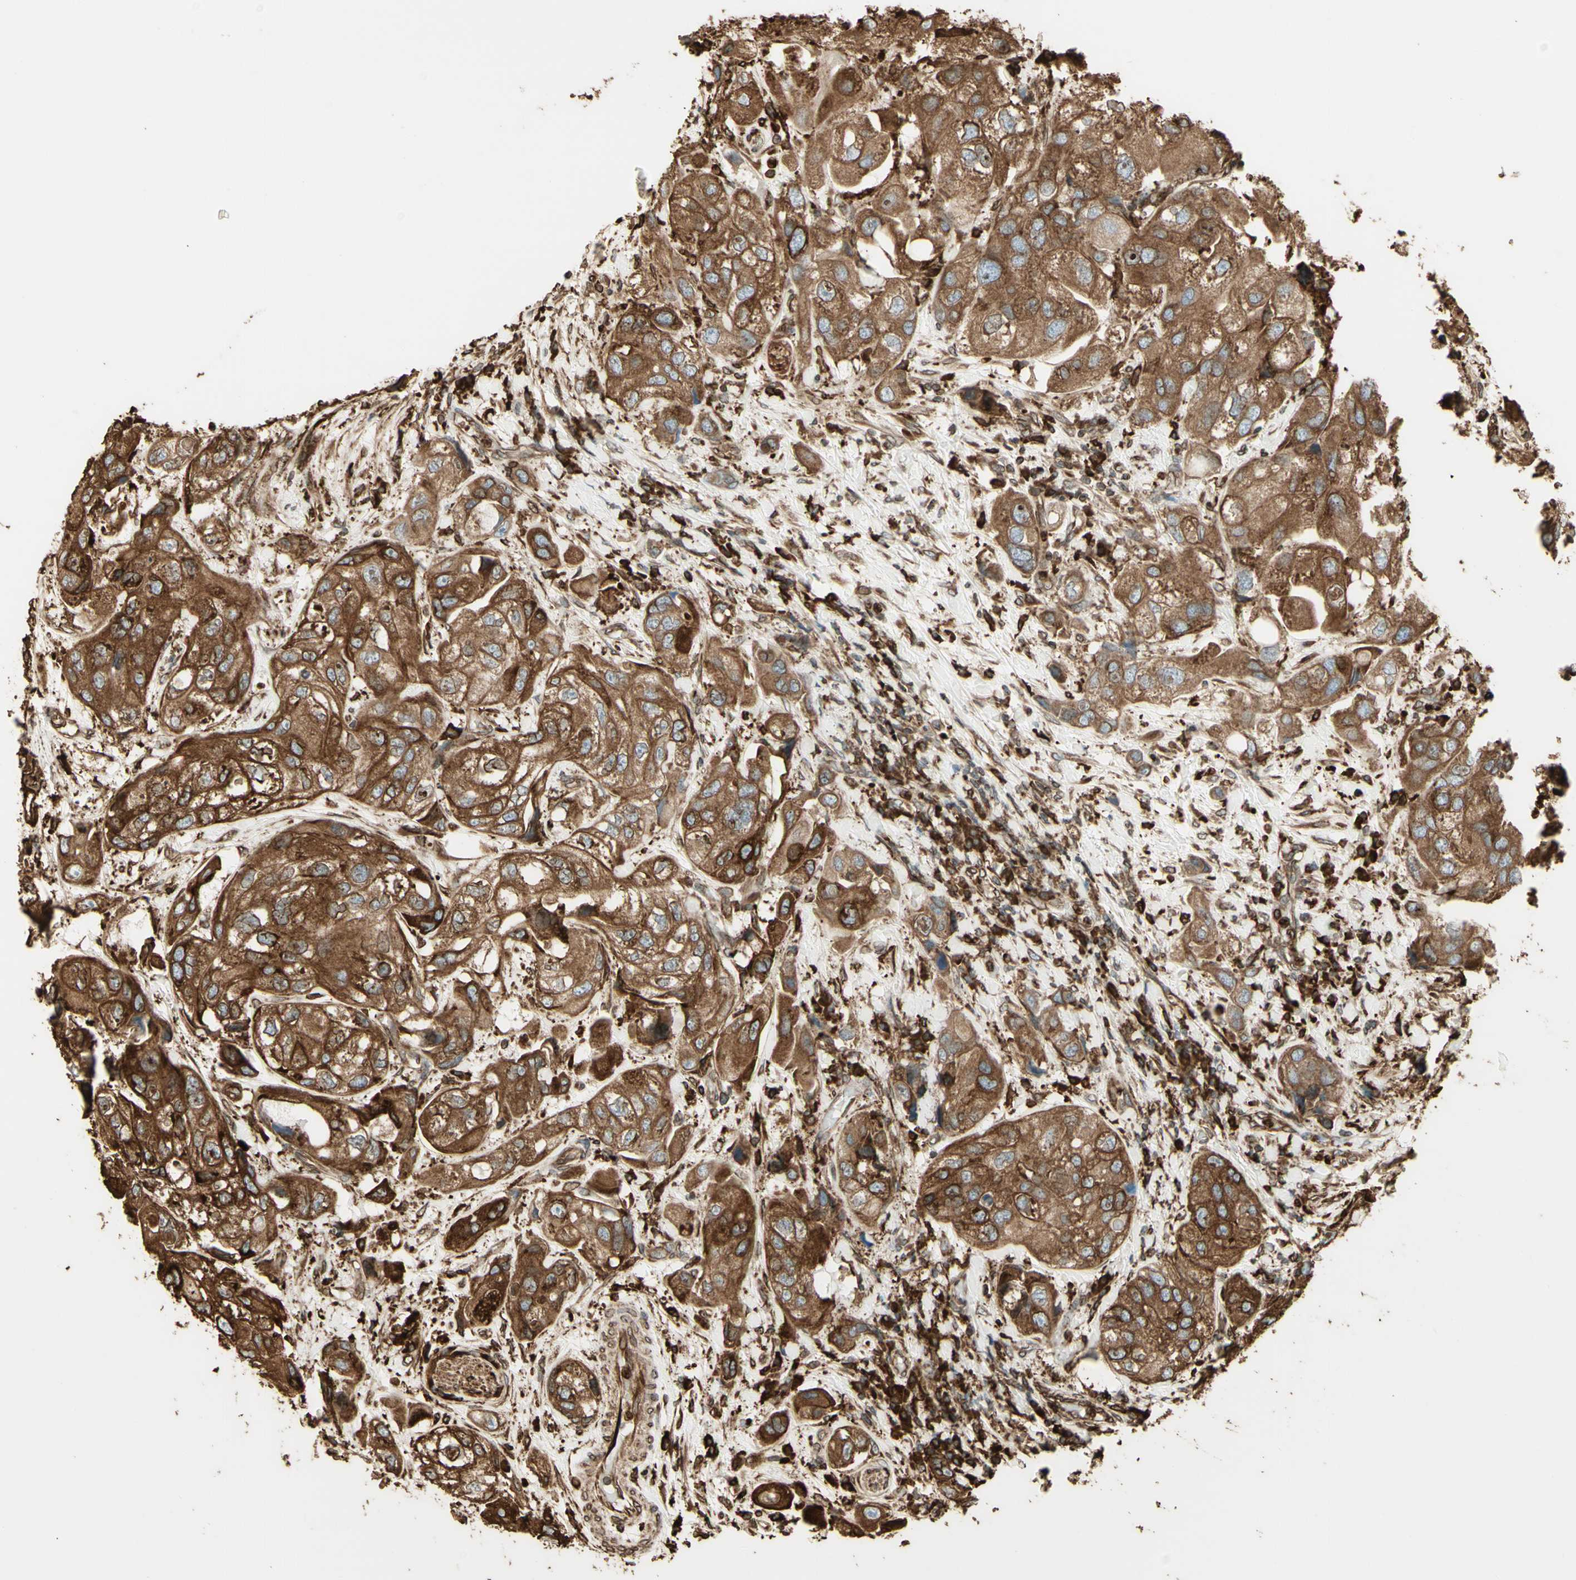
{"staining": {"intensity": "moderate", "quantity": ">75%", "location": "cytoplasmic/membranous"}, "tissue": "urothelial cancer", "cell_type": "Tumor cells", "image_type": "cancer", "snomed": [{"axis": "morphology", "description": "Urothelial carcinoma, High grade"}, {"axis": "topography", "description": "Urinary bladder"}], "caption": "Immunohistochemical staining of human high-grade urothelial carcinoma shows medium levels of moderate cytoplasmic/membranous protein staining in about >75% of tumor cells. (IHC, brightfield microscopy, high magnification).", "gene": "CANX", "patient": {"sex": "female", "age": 64}}